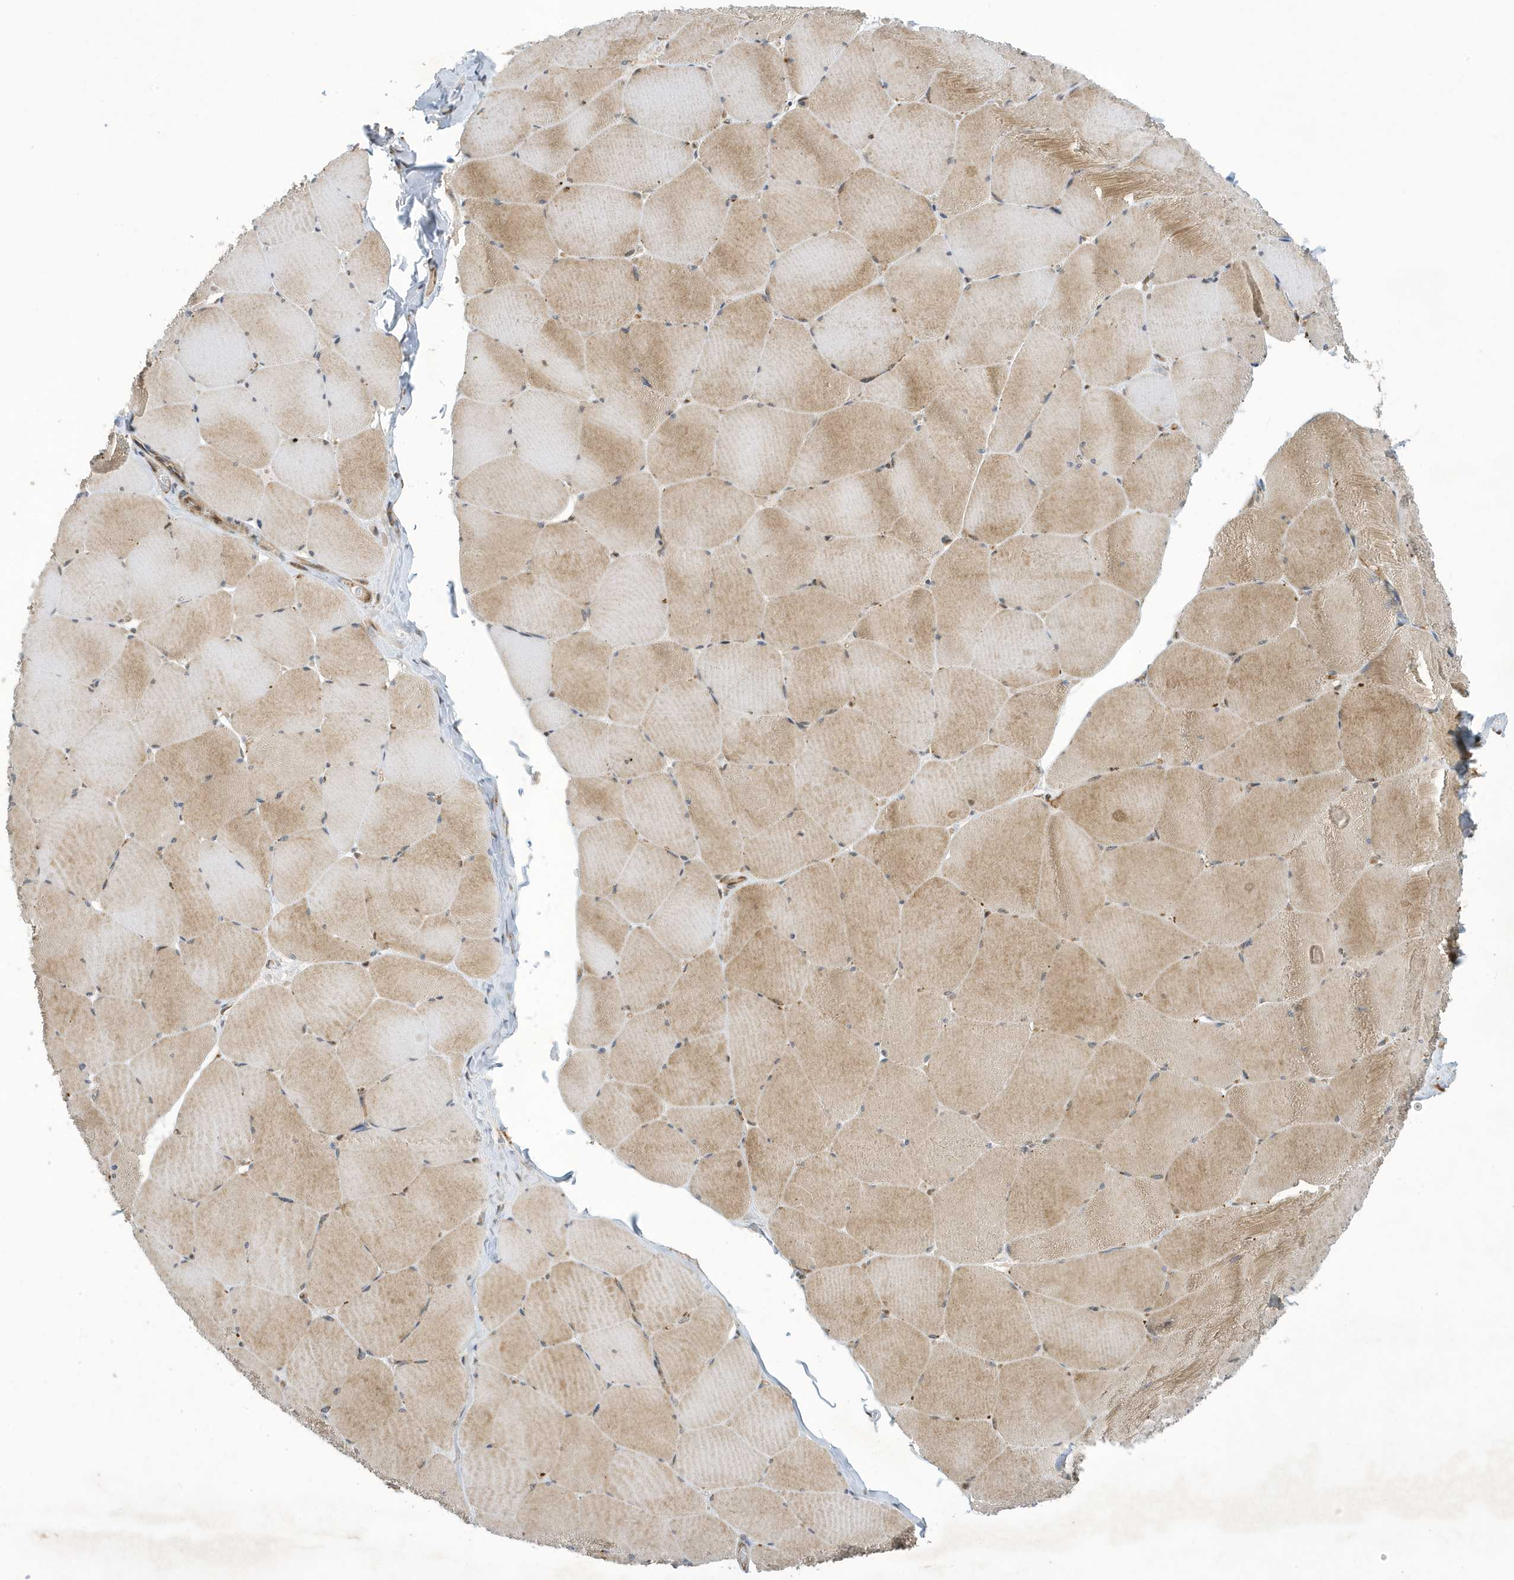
{"staining": {"intensity": "moderate", "quantity": "25%-75%", "location": "cytoplasmic/membranous"}, "tissue": "skeletal muscle", "cell_type": "Myocytes", "image_type": "normal", "snomed": [{"axis": "morphology", "description": "Normal tissue, NOS"}, {"axis": "topography", "description": "Skeletal muscle"}, {"axis": "topography", "description": "Head-Neck"}], "caption": "Immunohistochemical staining of normal human skeletal muscle demonstrates 25%-75% levels of moderate cytoplasmic/membranous protein positivity in approximately 25%-75% of myocytes.", "gene": "NCOA7", "patient": {"sex": "male", "age": 66}}